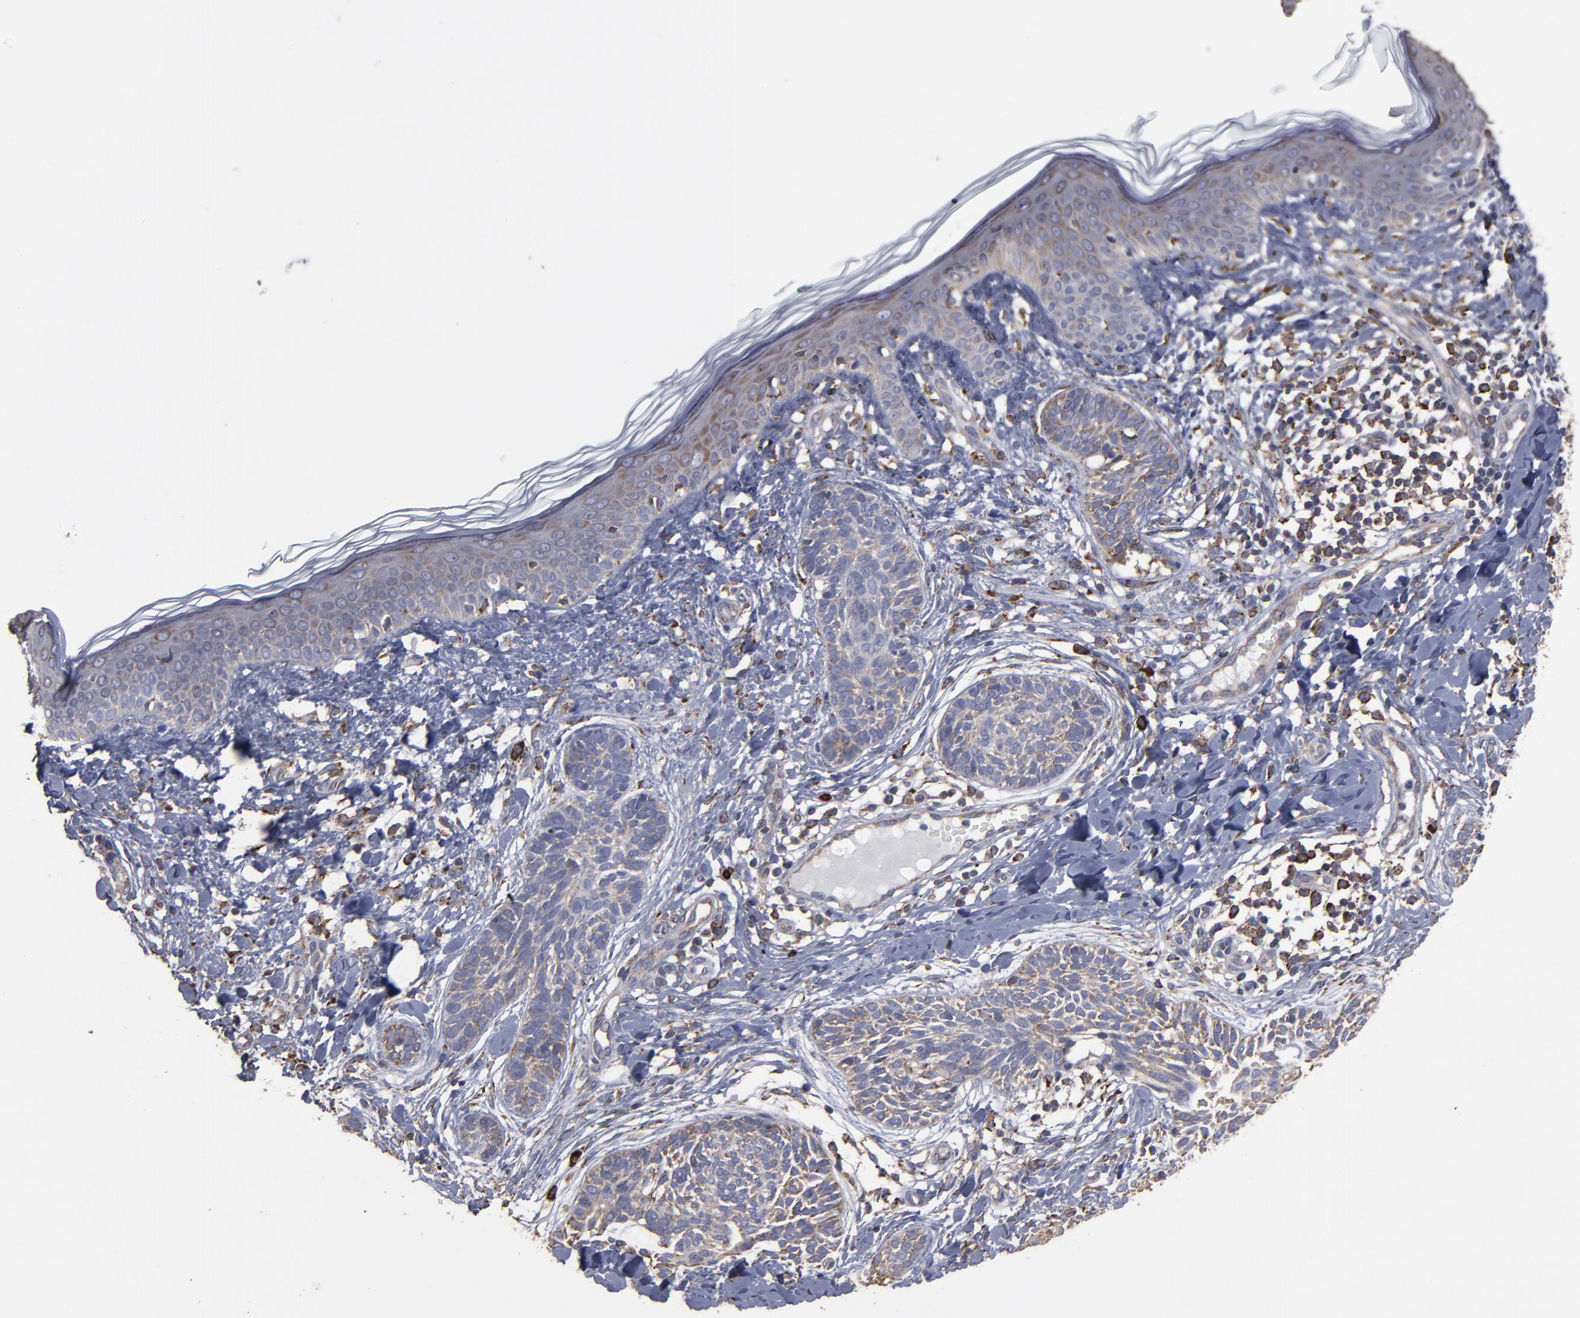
{"staining": {"intensity": "weak", "quantity": ">75%", "location": "cytoplasmic/membranous"}, "tissue": "skin cancer", "cell_type": "Tumor cells", "image_type": "cancer", "snomed": [{"axis": "morphology", "description": "Normal tissue, NOS"}, {"axis": "morphology", "description": "Basal cell carcinoma"}, {"axis": "topography", "description": "Skin"}], "caption": "The histopathology image demonstrates immunohistochemical staining of skin cancer (basal cell carcinoma). There is weak cytoplasmic/membranous expression is seen in about >75% of tumor cells.", "gene": "SND1", "patient": {"sex": "male", "age": 63}}